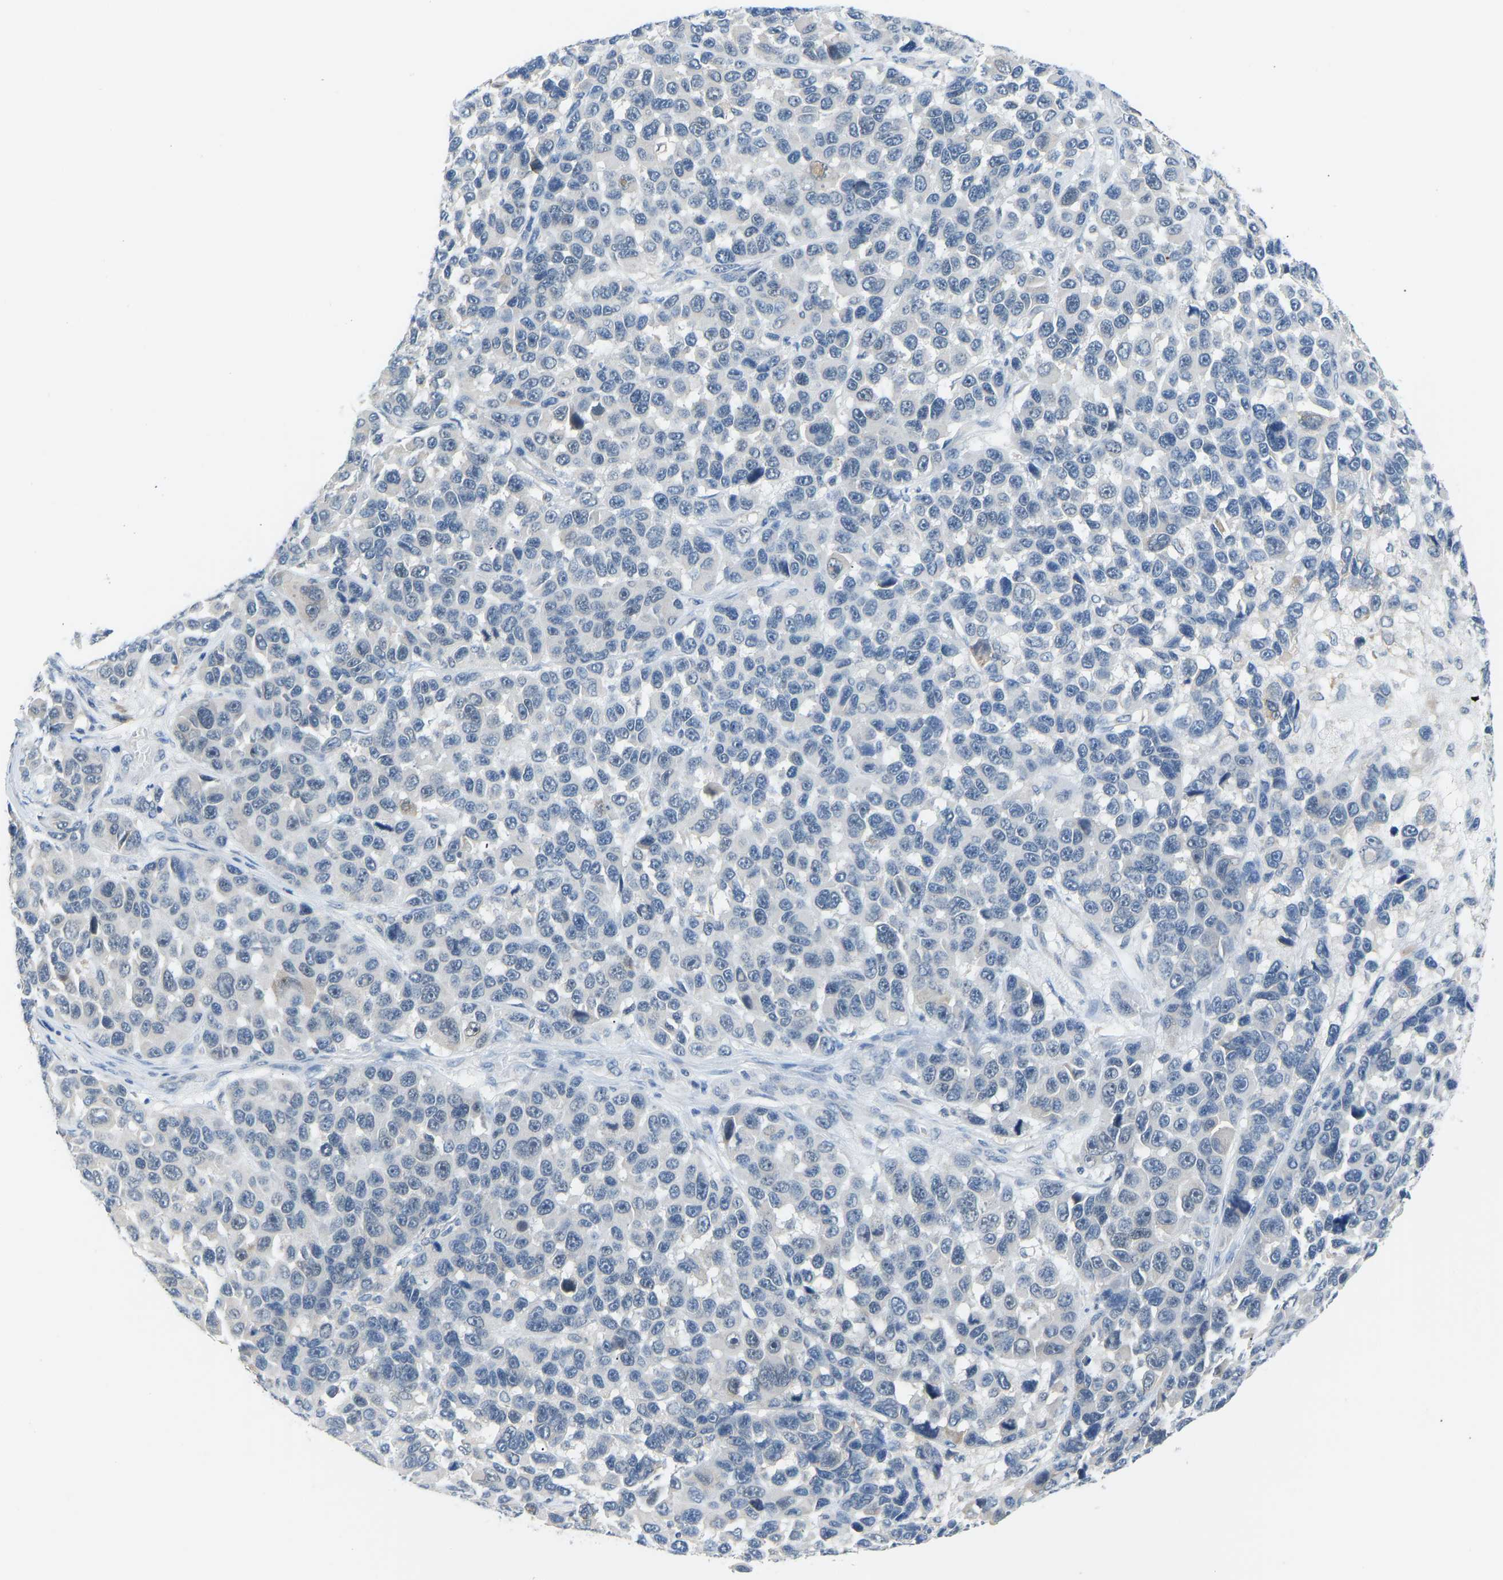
{"staining": {"intensity": "negative", "quantity": "none", "location": "none"}, "tissue": "melanoma", "cell_type": "Tumor cells", "image_type": "cancer", "snomed": [{"axis": "morphology", "description": "Malignant melanoma, NOS"}, {"axis": "topography", "description": "Skin"}], "caption": "Melanoma stained for a protein using immunohistochemistry (IHC) reveals no positivity tumor cells.", "gene": "VRK1", "patient": {"sex": "male", "age": 53}}